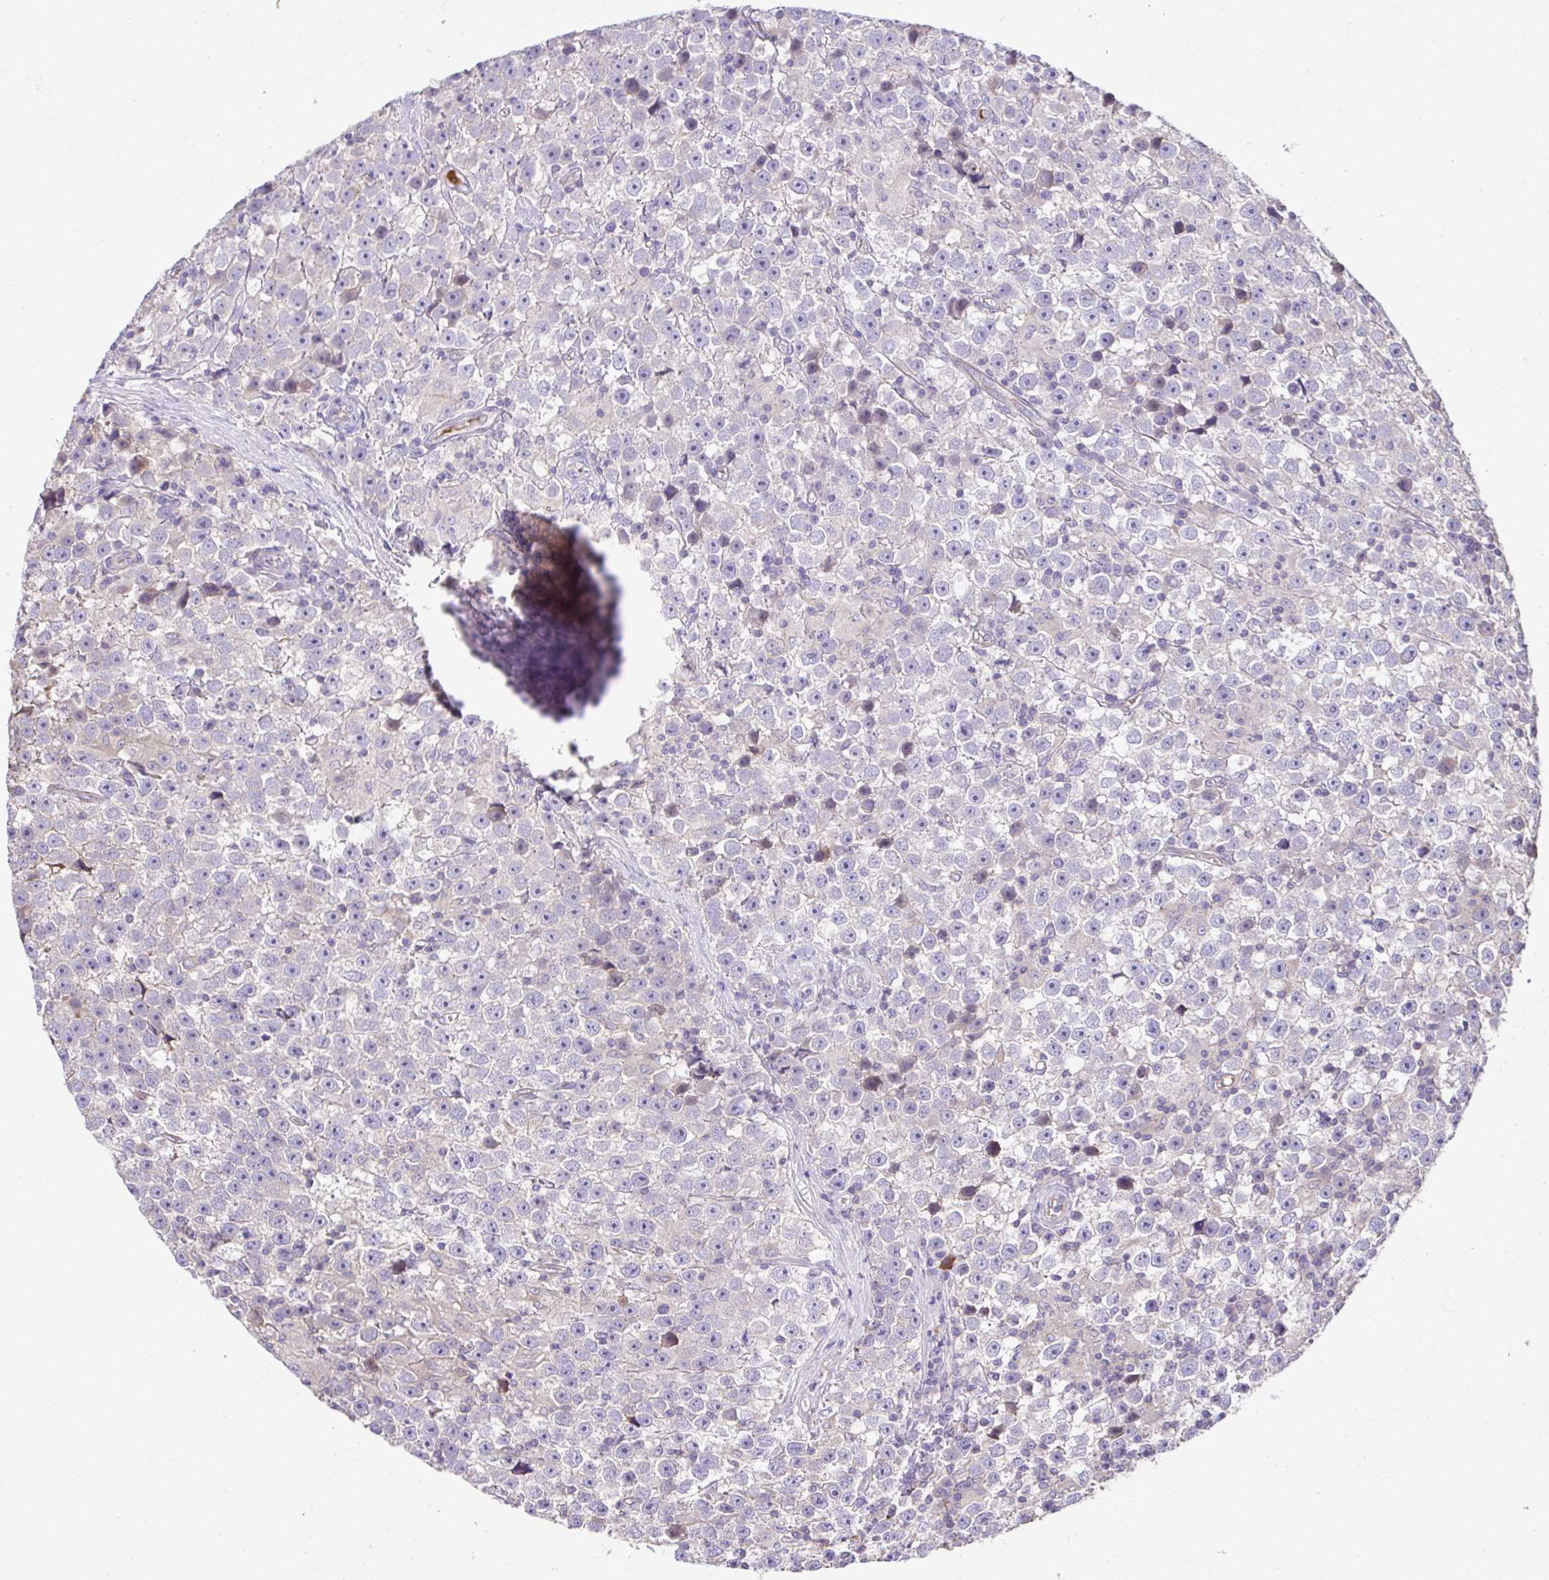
{"staining": {"intensity": "negative", "quantity": "none", "location": "none"}, "tissue": "testis cancer", "cell_type": "Tumor cells", "image_type": "cancer", "snomed": [{"axis": "morphology", "description": "Seminoma, NOS"}, {"axis": "topography", "description": "Testis"}], "caption": "IHC photomicrograph of neoplastic tissue: human testis seminoma stained with DAB (3,3'-diaminobenzidine) exhibits no significant protein expression in tumor cells.", "gene": "CCDC85C", "patient": {"sex": "male", "age": 31}}